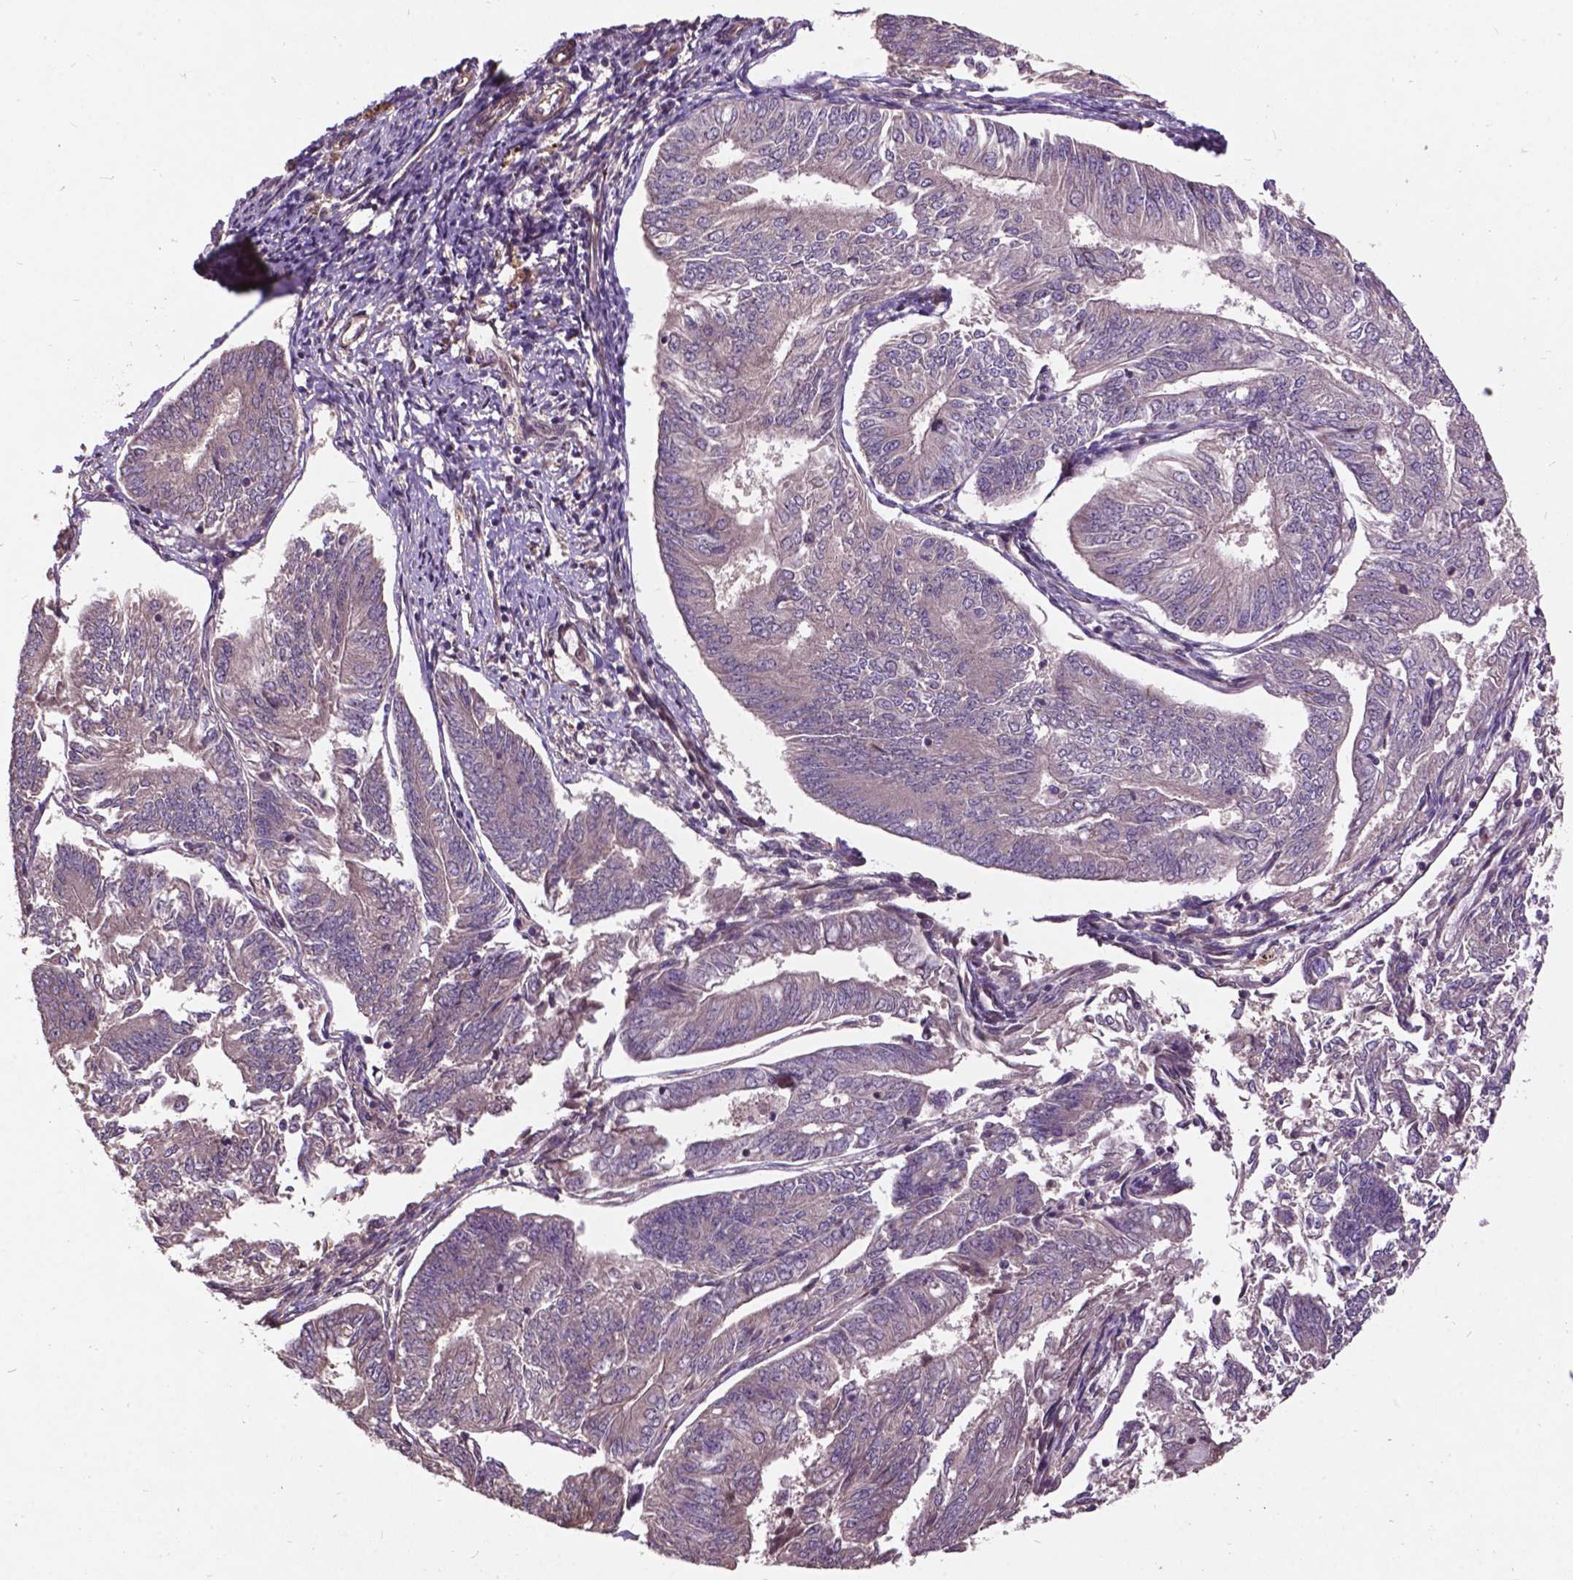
{"staining": {"intensity": "negative", "quantity": "none", "location": "none"}, "tissue": "endometrial cancer", "cell_type": "Tumor cells", "image_type": "cancer", "snomed": [{"axis": "morphology", "description": "Adenocarcinoma, NOS"}, {"axis": "topography", "description": "Endometrium"}], "caption": "Micrograph shows no significant protein expression in tumor cells of endometrial cancer (adenocarcinoma). (DAB (3,3'-diaminobenzidine) immunohistochemistry (IHC) with hematoxylin counter stain).", "gene": "AP1S3", "patient": {"sex": "female", "age": 58}}